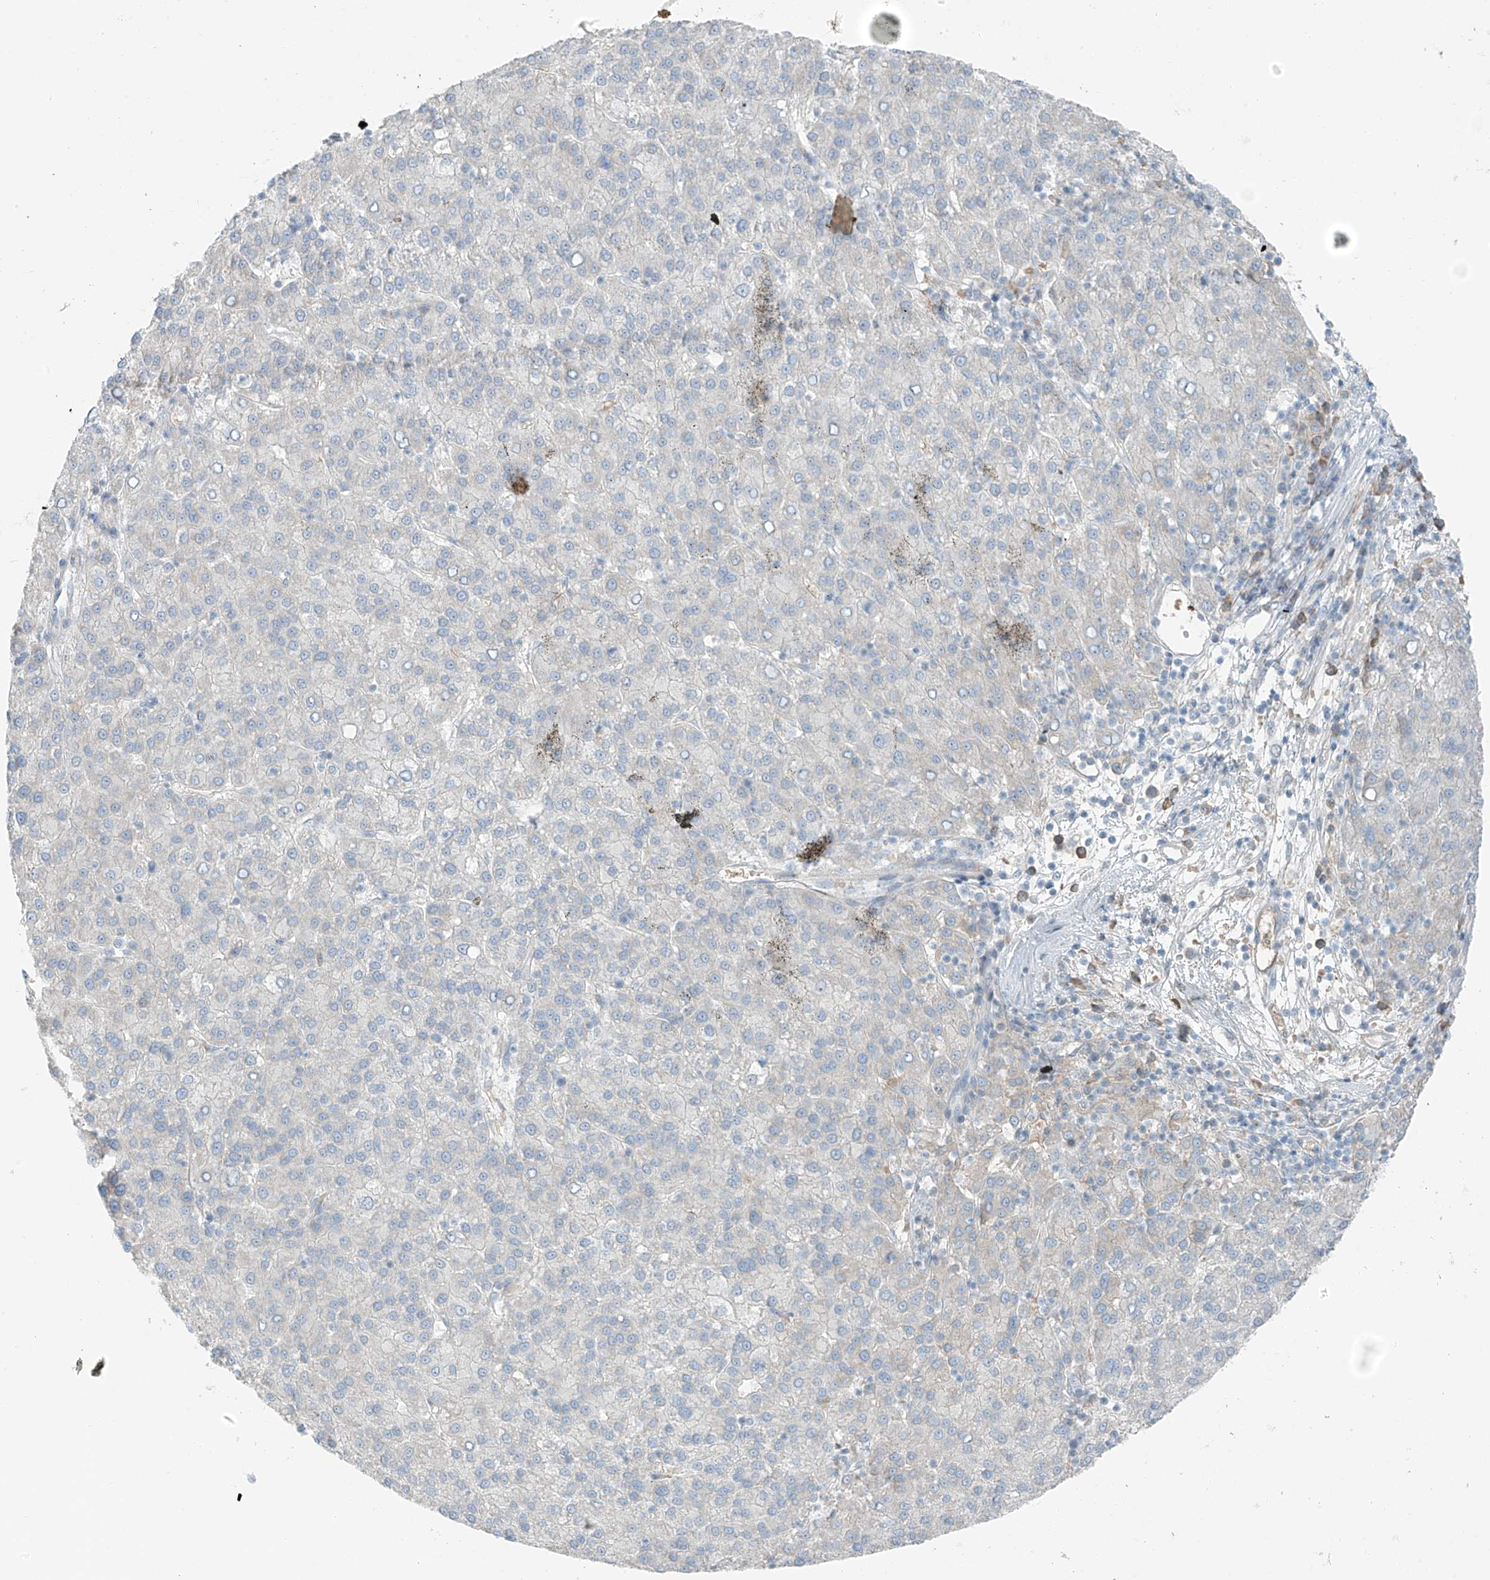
{"staining": {"intensity": "negative", "quantity": "none", "location": "none"}, "tissue": "liver cancer", "cell_type": "Tumor cells", "image_type": "cancer", "snomed": [{"axis": "morphology", "description": "Carcinoma, Hepatocellular, NOS"}, {"axis": "topography", "description": "Liver"}], "caption": "Hepatocellular carcinoma (liver) was stained to show a protein in brown. There is no significant expression in tumor cells.", "gene": "FAM131C", "patient": {"sex": "female", "age": 58}}